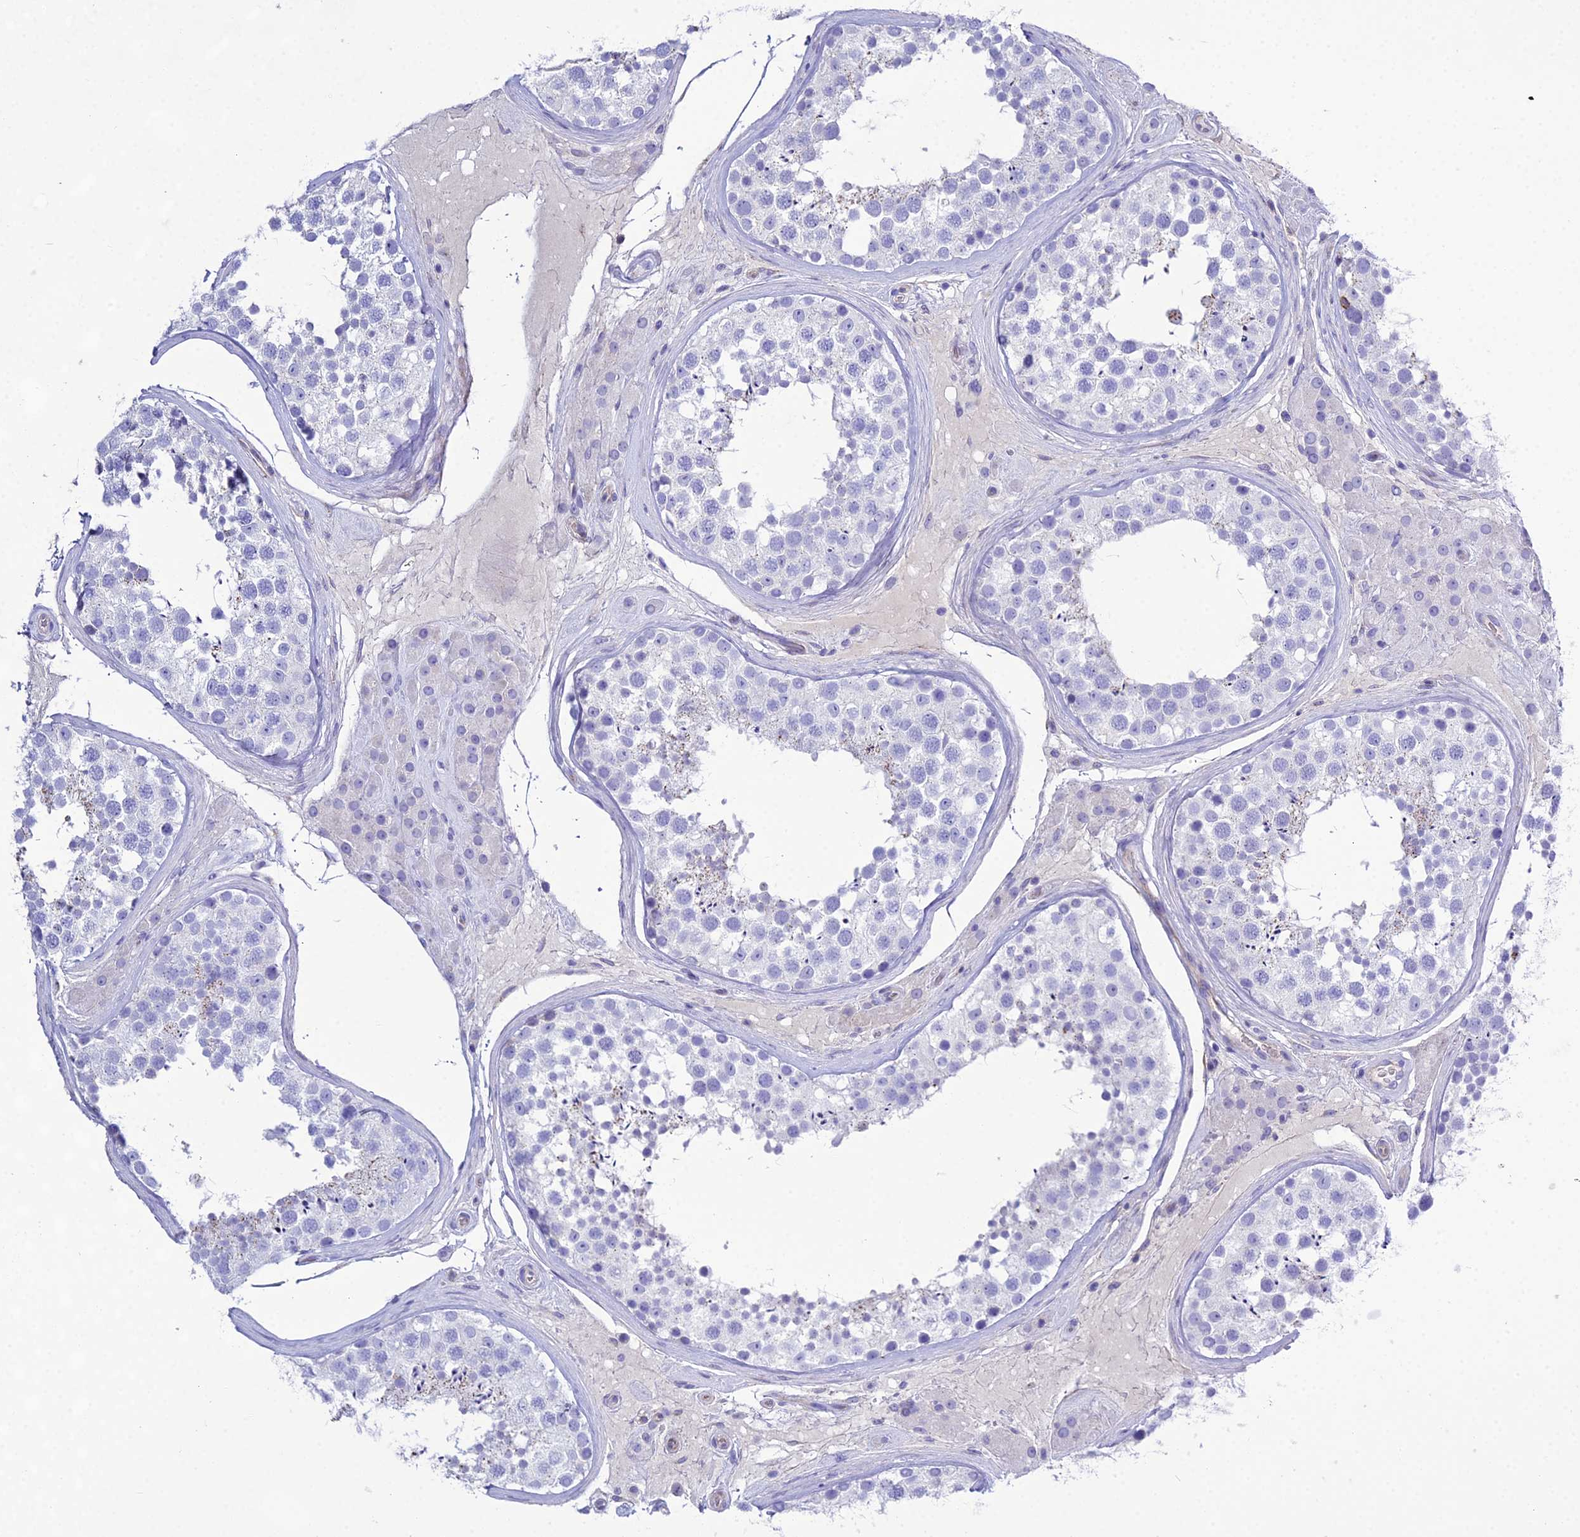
{"staining": {"intensity": "negative", "quantity": "none", "location": "none"}, "tissue": "testis", "cell_type": "Cells in seminiferous ducts", "image_type": "normal", "snomed": [{"axis": "morphology", "description": "Normal tissue, NOS"}, {"axis": "topography", "description": "Testis"}], "caption": "This histopathology image is of benign testis stained with immunohistochemistry (IHC) to label a protein in brown with the nuclei are counter-stained blue. There is no staining in cells in seminiferous ducts. (Brightfield microscopy of DAB immunohistochemistry (IHC) at high magnification).", "gene": "OR1Q1", "patient": {"sex": "male", "age": 46}}